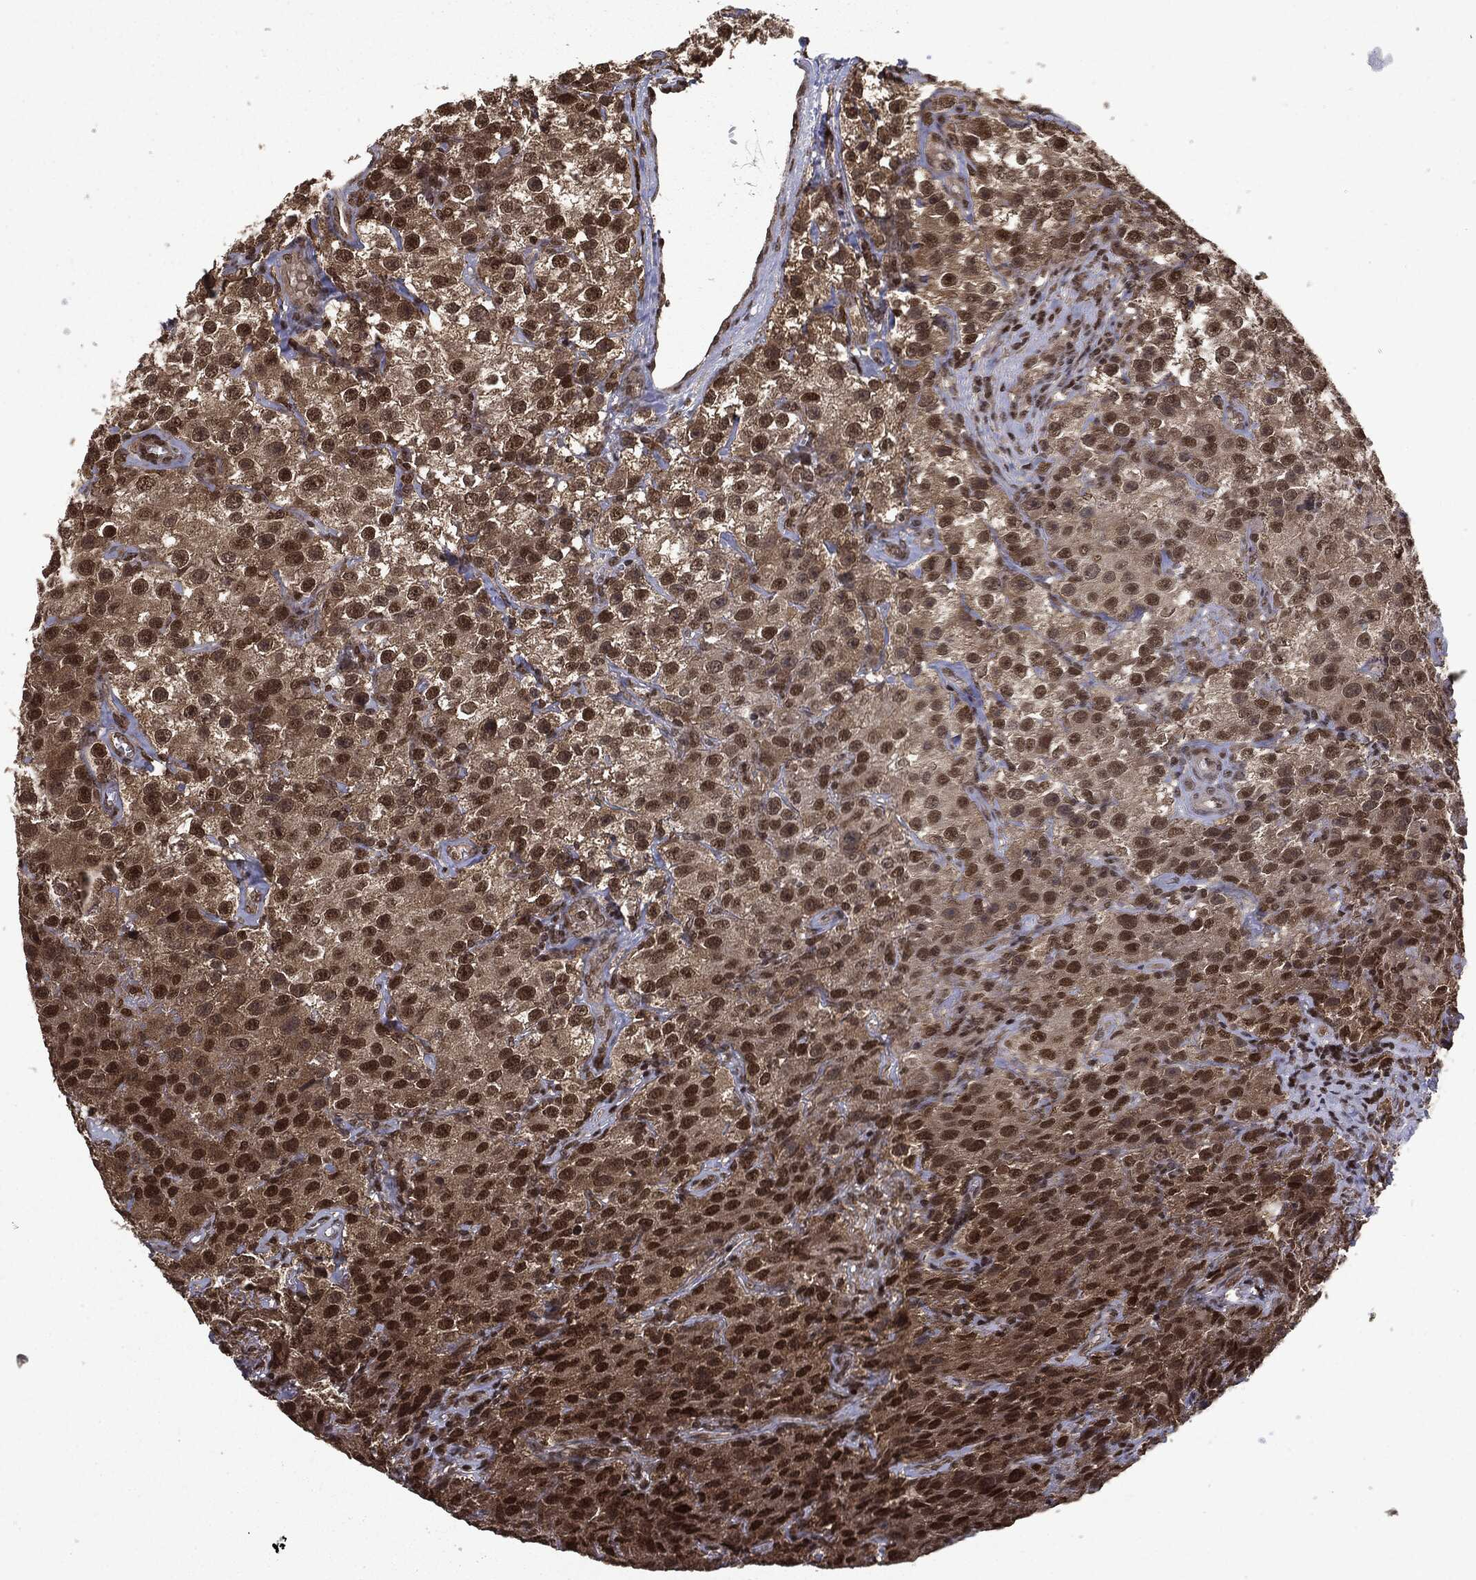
{"staining": {"intensity": "strong", "quantity": "25%-75%", "location": "nuclear"}, "tissue": "testis cancer", "cell_type": "Tumor cells", "image_type": "cancer", "snomed": [{"axis": "morphology", "description": "Seminoma, NOS"}, {"axis": "topography", "description": "Testis"}], "caption": "Immunohistochemical staining of human testis seminoma exhibits strong nuclear protein staining in approximately 25%-75% of tumor cells.", "gene": "CTDP1", "patient": {"sex": "male", "age": 52}}